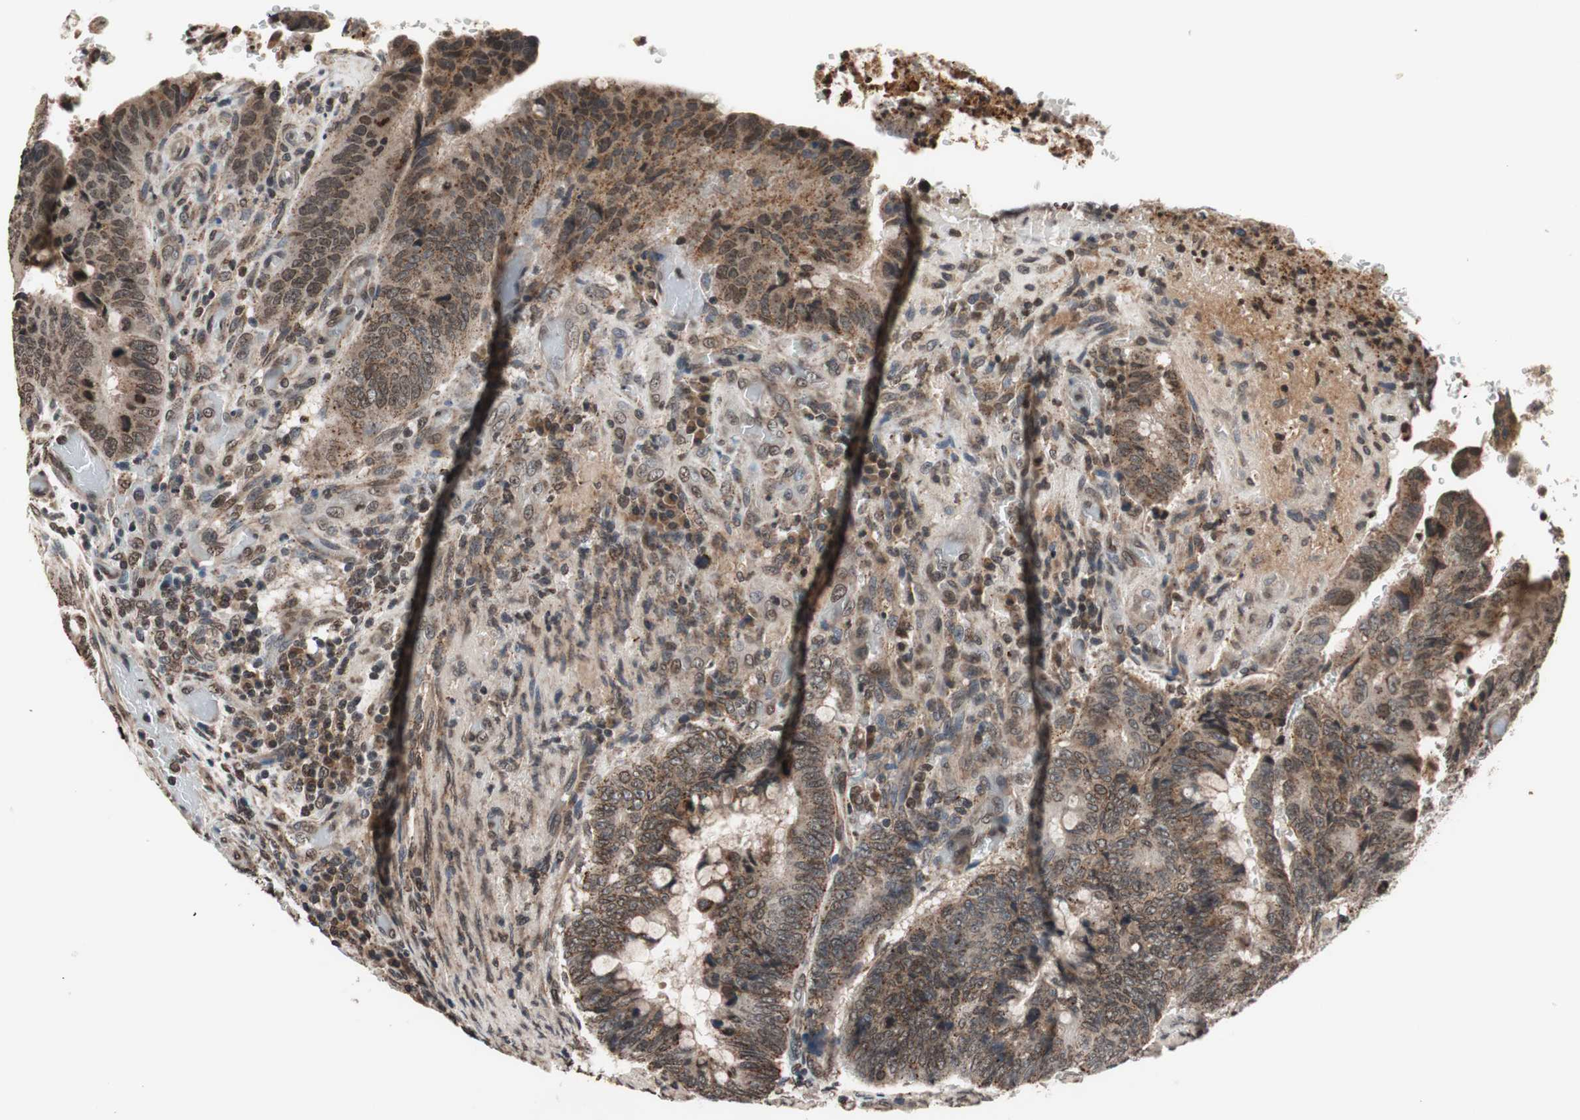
{"staining": {"intensity": "weak", "quantity": ">75%", "location": "cytoplasmic/membranous,nuclear"}, "tissue": "colorectal cancer", "cell_type": "Tumor cells", "image_type": "cancer", "snomed": [{"axis": "morphology", "description": "Normal tissue, NOS"}, {"axis": "morphology", "description": "Adenocarcinoma, NOS"}, {"axis": "topography", "description": "Rectum"}, {"axis": "topography", "description": "Peripheral nerve tissue"}], "caption": "Immunohistochemical staining of colorectal cancer (adenocarcinoma) displays low levels of weak cytoplasmic/membranous and nuclear expression in approximately >75% of tumor cells. (DAB (3,3'-diaminobenzidine) = brown stain, brightfield microscopy at high magnification).", "gene": "RFC1", "patient": {"sex": "male", "age": 92}}